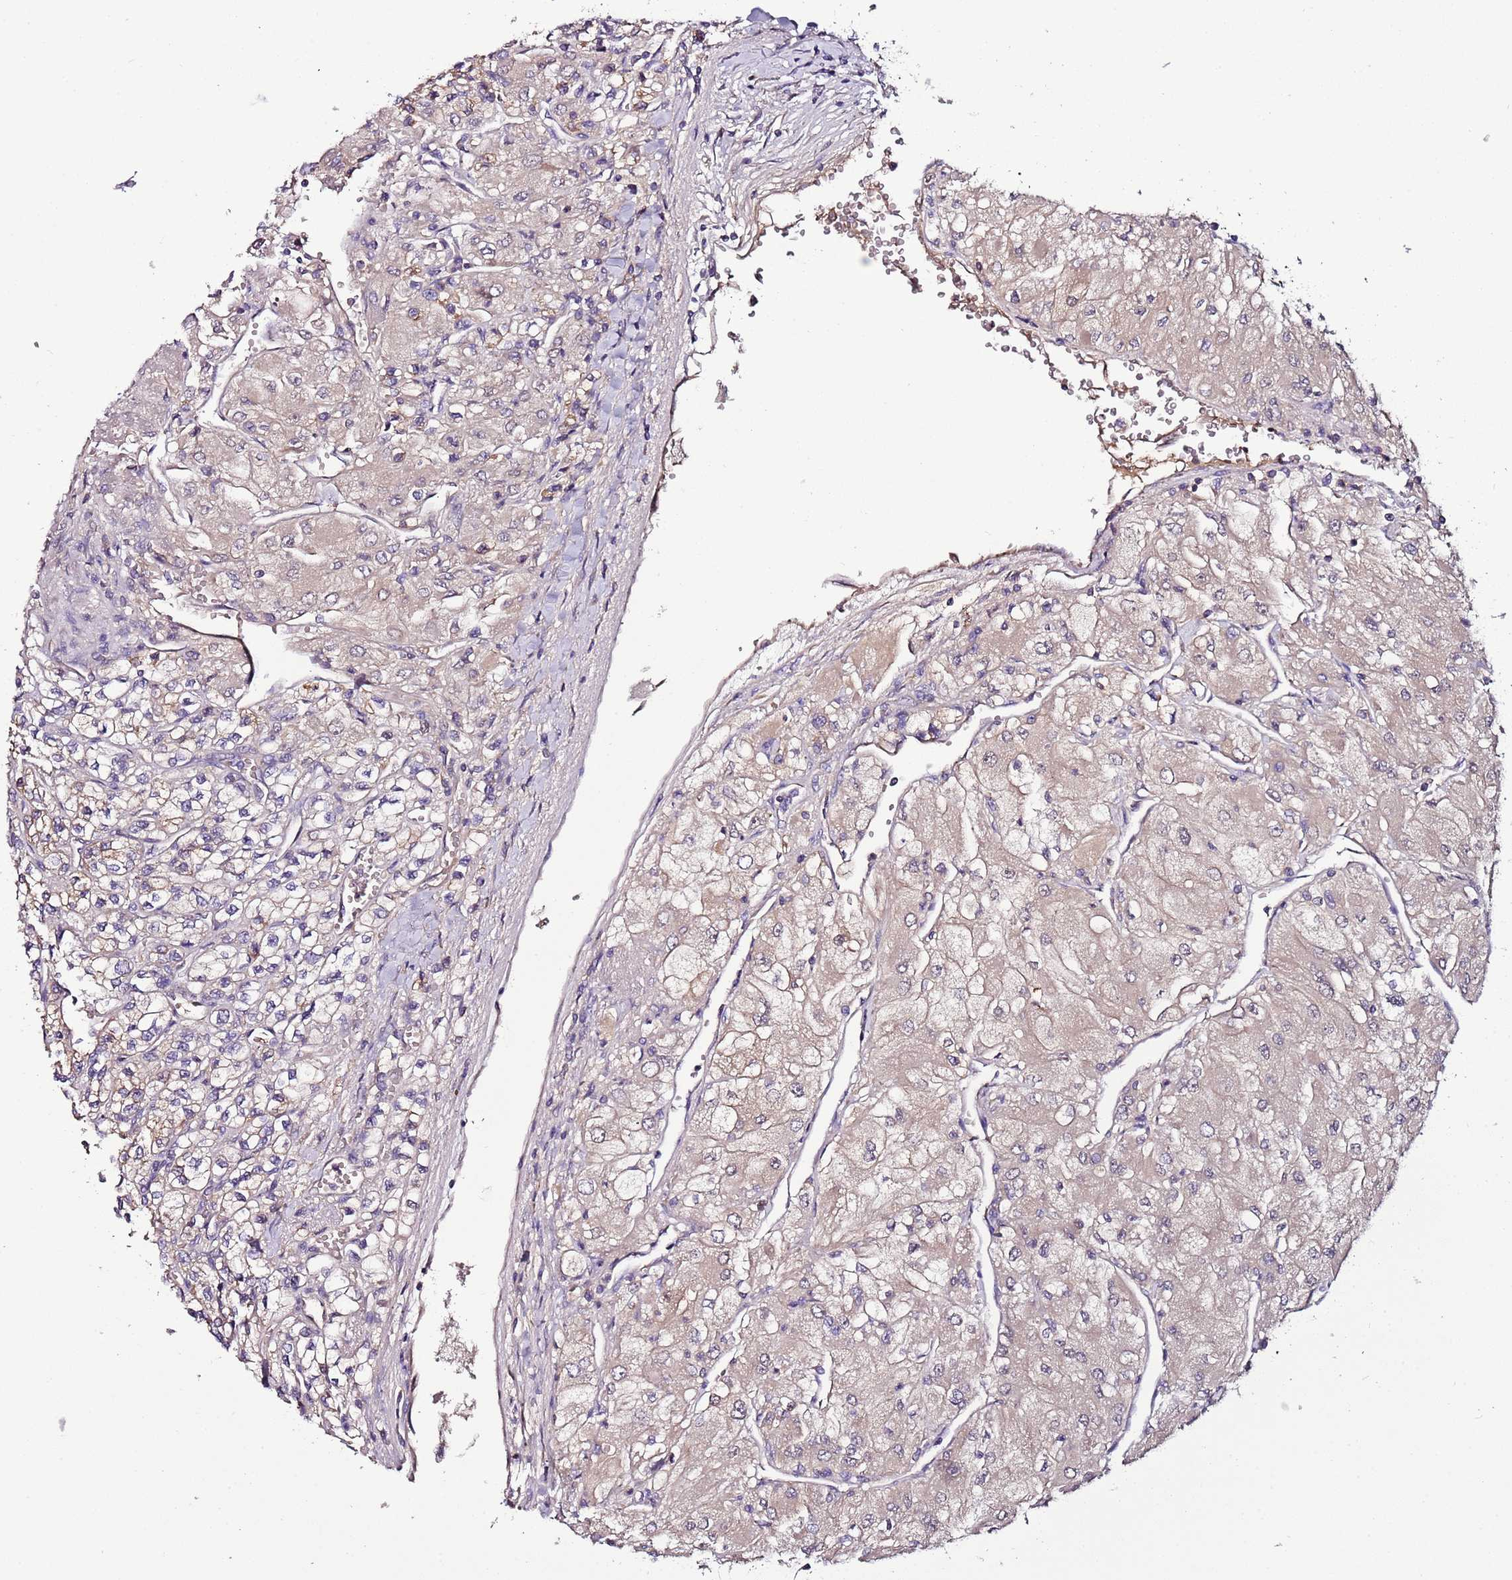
{"staining": {"intensity": "weak", "quantity": "25%-75%", "location": "cytoplasmic/membranous"}, "tissue": "renal cancer", "cell_type": "Tumor cells", "image_type": "cancer", "snomed": [{"axis": "morphology", "description": "Adenocarcinoma, NOS"}, {"axis": "topography", "description": "Kidney"}], "caption": "A photomicrograph showing weak cytoplasmic/membranous staining in approximately 25%-75% of tumor cells in adenocarcinoma (renal), as visualized by brown immunohistochemical staining.", "gene": "IGIP", "patient": {"sex": "male", "age": 80}}